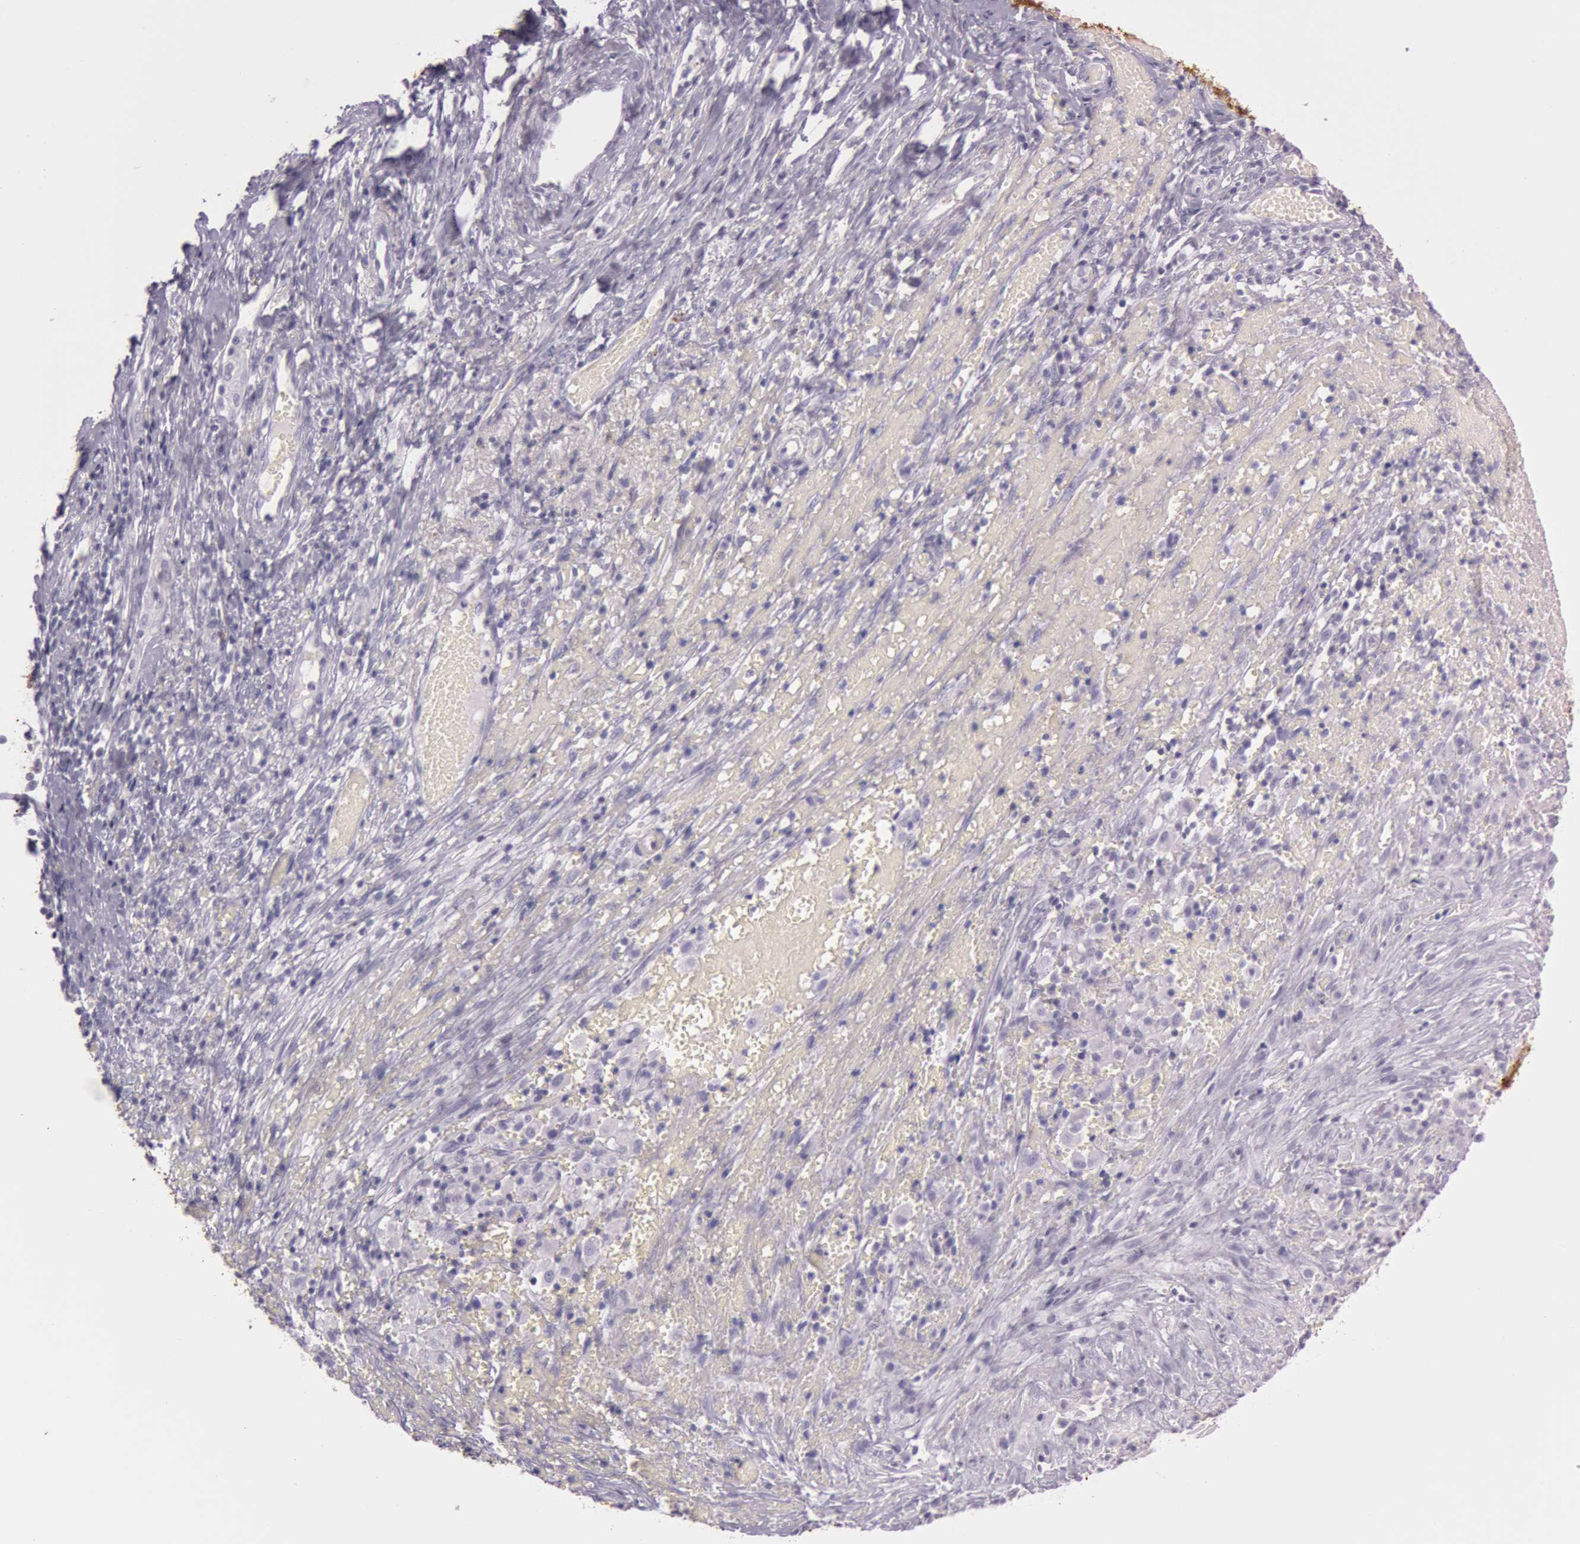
{"staining": {"intensity": "negative", "quantity": "none", "location": "none"}, "tissue": "cervical cancer", "cell_type": "Tumor cells", "image_type": "cancer", "snomed": [{"axis": "morphology", "description": "Normal tissue, NOS"}, {"axis": "morphology", "description": "Squamous cell carcinoma, NOS"}, {"axis": "topography", "description": "Cervix"}], "caption": "DAB immunohistochemical staining of human cervical cancer (squamous cell carcinoma) demonstrates no significant staining in tumor cells.", "gene": "S100A7", "patient": {"sex": "female", "age": 67}}